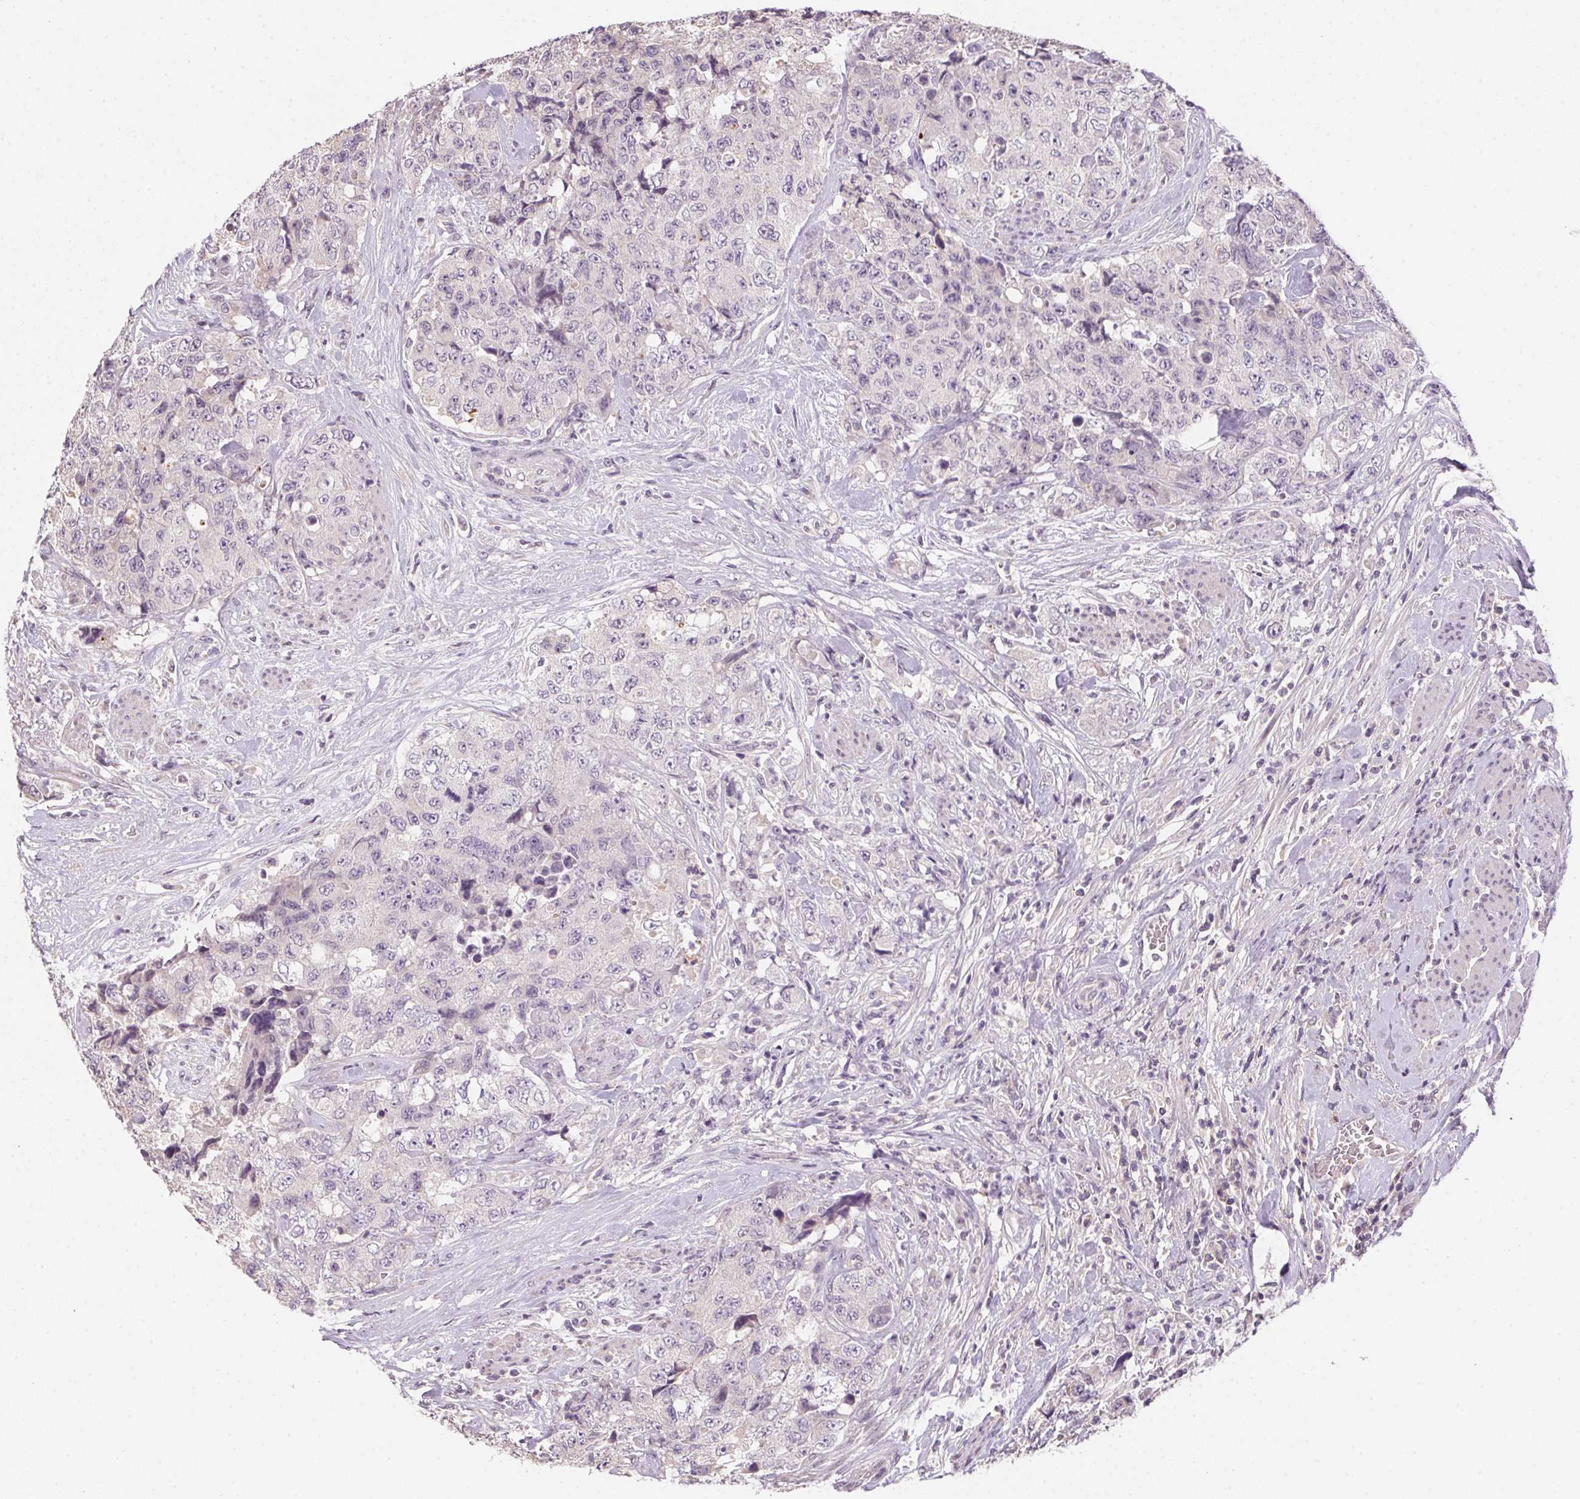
{"staining": {"intensity": "negative", "quantity": "none", "location": "none"}, "tissue": "urothelial cancer", "cell_type": "Tumor cells", "image_type": "cancer", "snomed": [{"axis": "morphology", "description": "Urothelial carcinoma, High grade"}, {"axis": "topography", "description": "Urinary bladder"}], "caption": "DAB immunohistochemical staining of urothelial cancer shows no significant expression in tumor cells.", "gene": "ALDH8A1", "patient": {"sex": "female", "age": 78}}